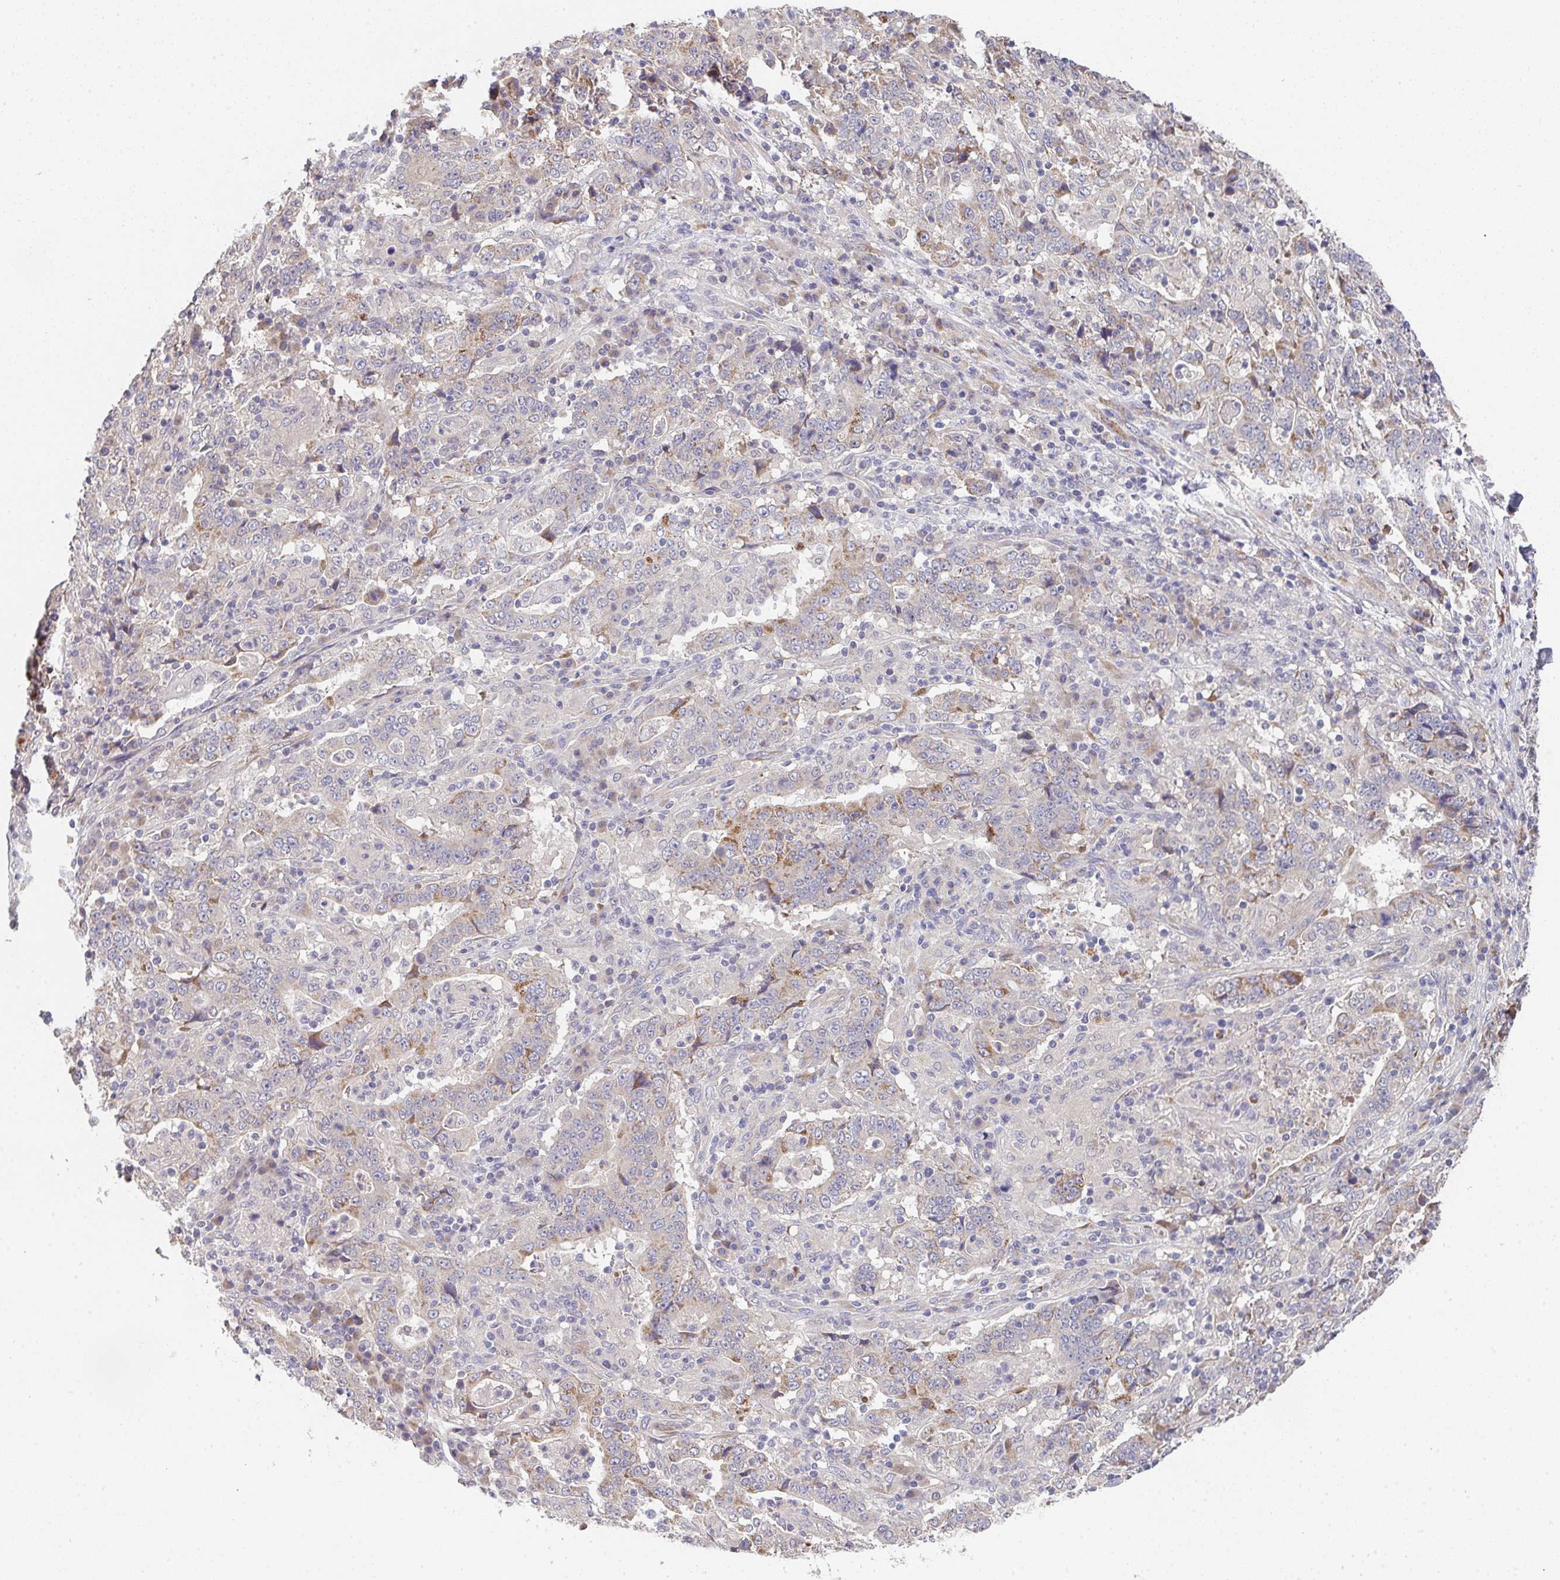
{"staining": {"intensity": "moderate", "quantity": "<25%", "location": "cytoplasmic/membranous"}, "tissue": "stomach cancer", "cell_type": "Tumor cells", "image_type": "cancer", "snomed": [{"axis": "morphology", "description": "Normal tissue, NOS"}, {"axis": "morphology", "description": "Adenocarcinoma, NOS"}, {"axis": "topography", "description": "Stomach, upper"}, {"axis": "topography", "description": "Stomach"}], "caption": "This histopathology image displays adenocarcinoma (stomach) stained with immunohistochemistry to label a protein in brown. The cytoplasmic/membranous of tumor cells show moderate positivity for the protein. Nuclei are counter-stained blue.", "gene": "TSPAN31", "patient": {"sex": "male", "age": 59}}